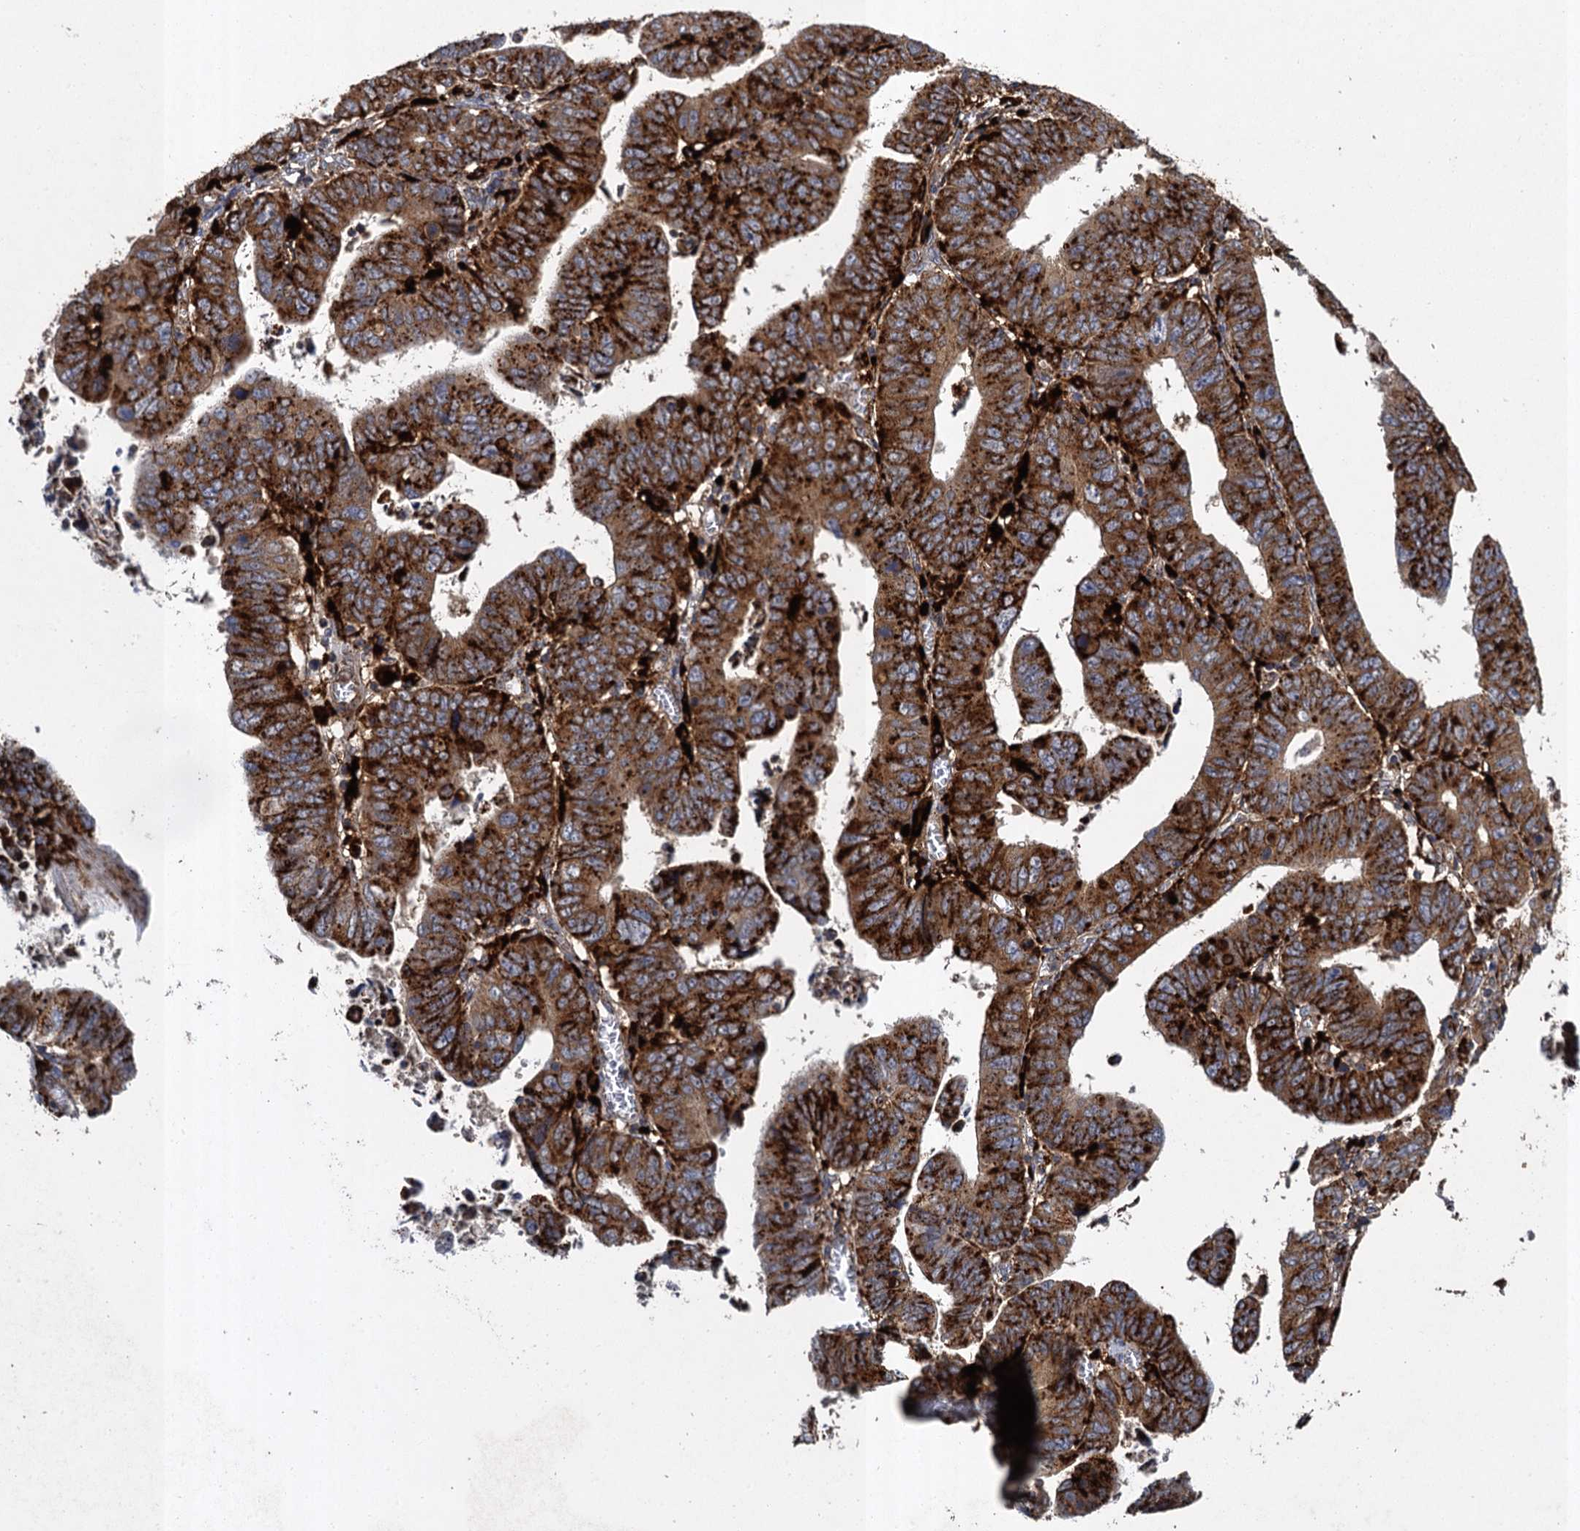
{"staining": {"intensity": "strong", "quantity": ">75%", "location": "cytoplasmic/membranous"}, "tissue": "colorectal cancer", "cell_type": "Tumor cells", "image_type": "cancer", "snomed": [{"axis": "morphology", "description": "Normal tissue, NOS"}, {"axis": "morphology", "description": "Adenocarcinoma, NOS"}, {"axis": "topography", "description": "Rectum"}], "caption": "This photomicrograph reveals immunohistochemistry (IHC) staining of human colorectal cancer, with high strong cytoplasmic/membranous expression in about >75% of tumor cells.", "gene": "GBA1", "patient": {"sex": "female", "age": 65}}